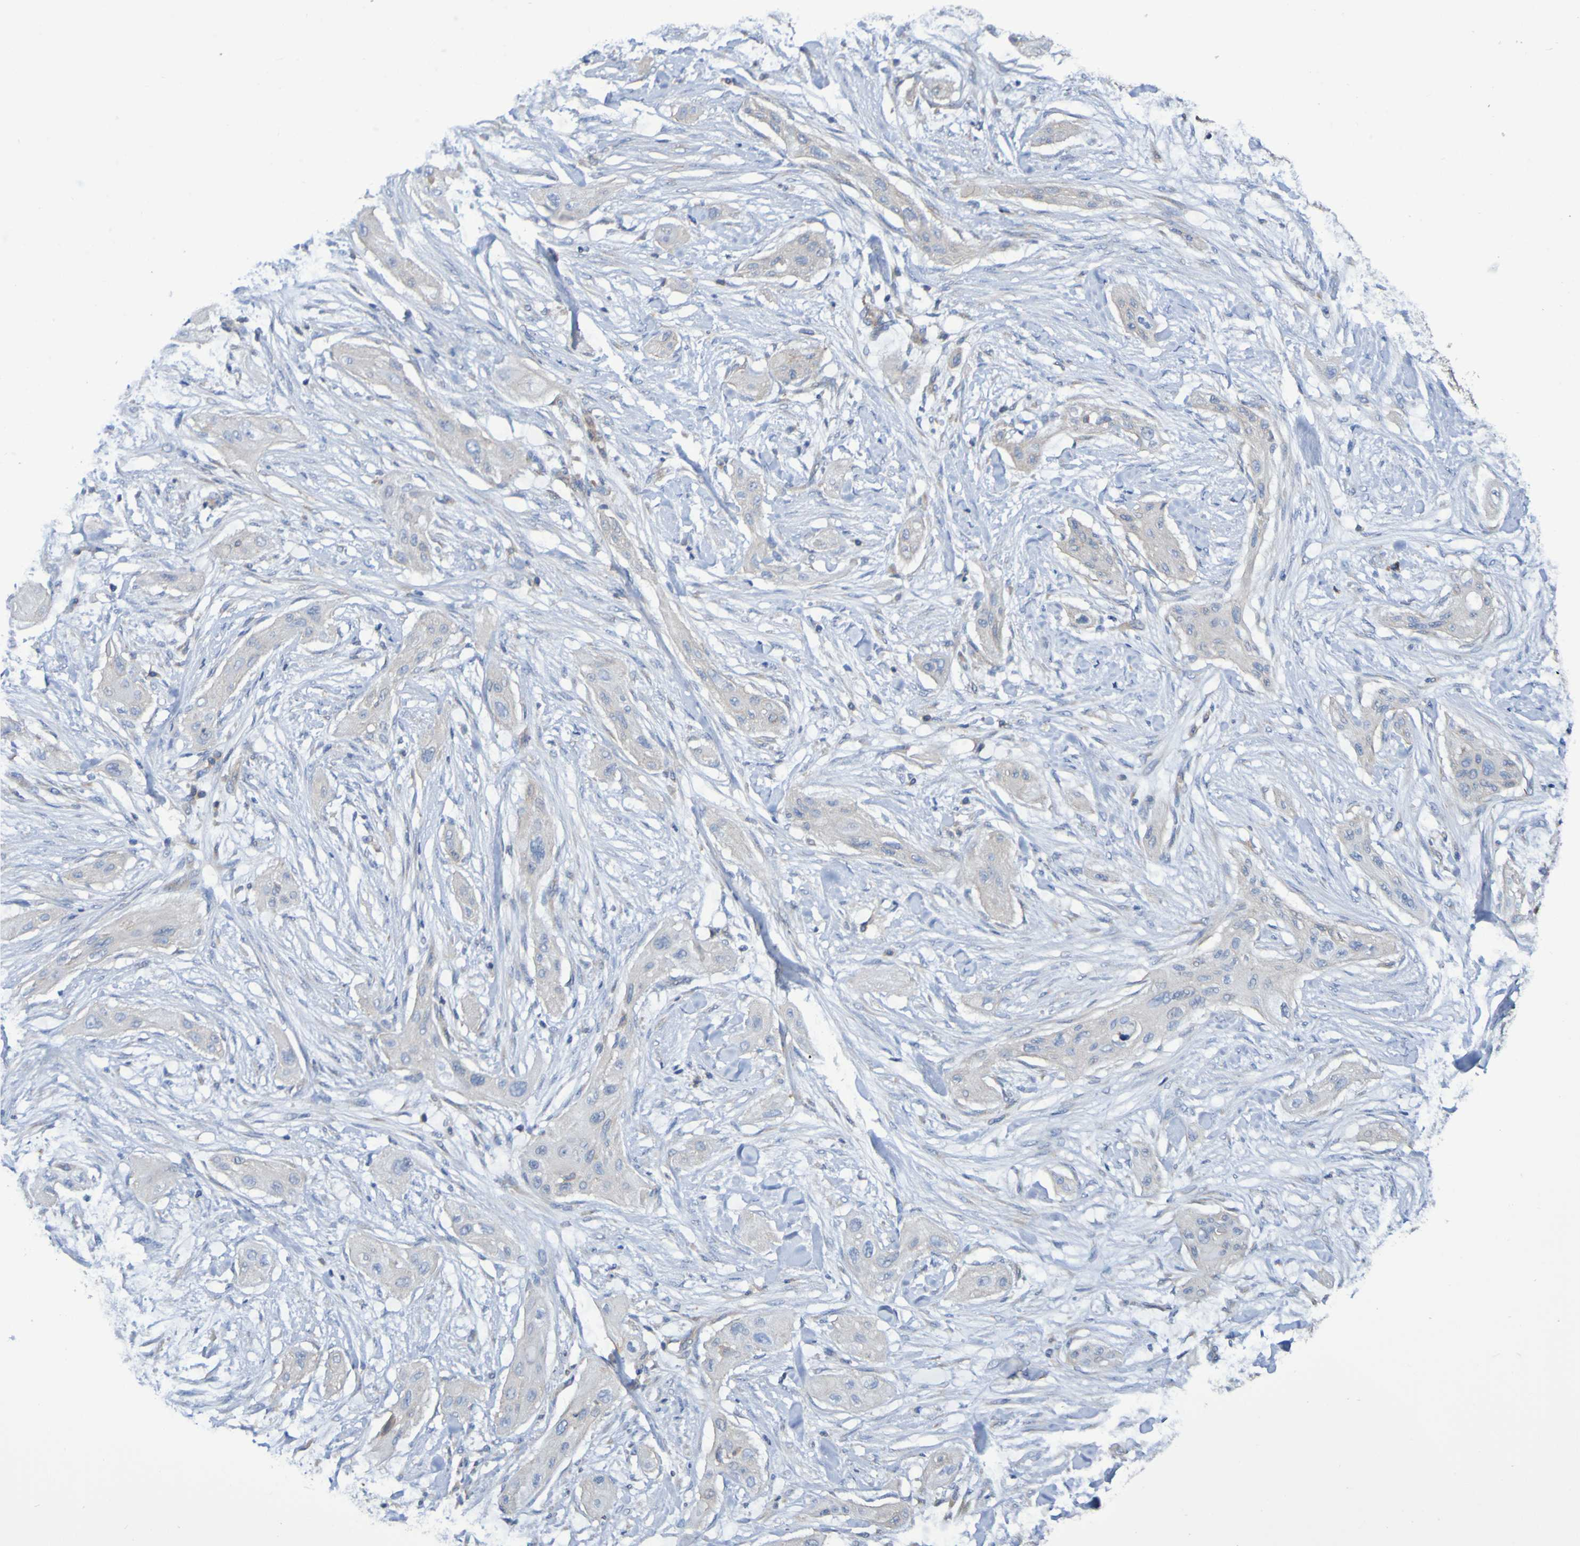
{"staining": {"intensity": "negative", "quantity": "none", "location": "none"}, "tissue": "lung cancer", "cell_type": "Tumor cells", "image_type": "cancer", "snomed": [{"axis": "morphology", "description": "Squamous cell carcinoma, NOS"}, {"axis": "topography", "description": "Lung"}], "caption": "Tumor cells show no significant staining in lung cancer (squamous cell carcinoma). (Immunohistochemistry (ihc), brightfield microscopy, high magnification).", "gene": "SYNJ1", "patient": {"sex": "female", "age": 47}}